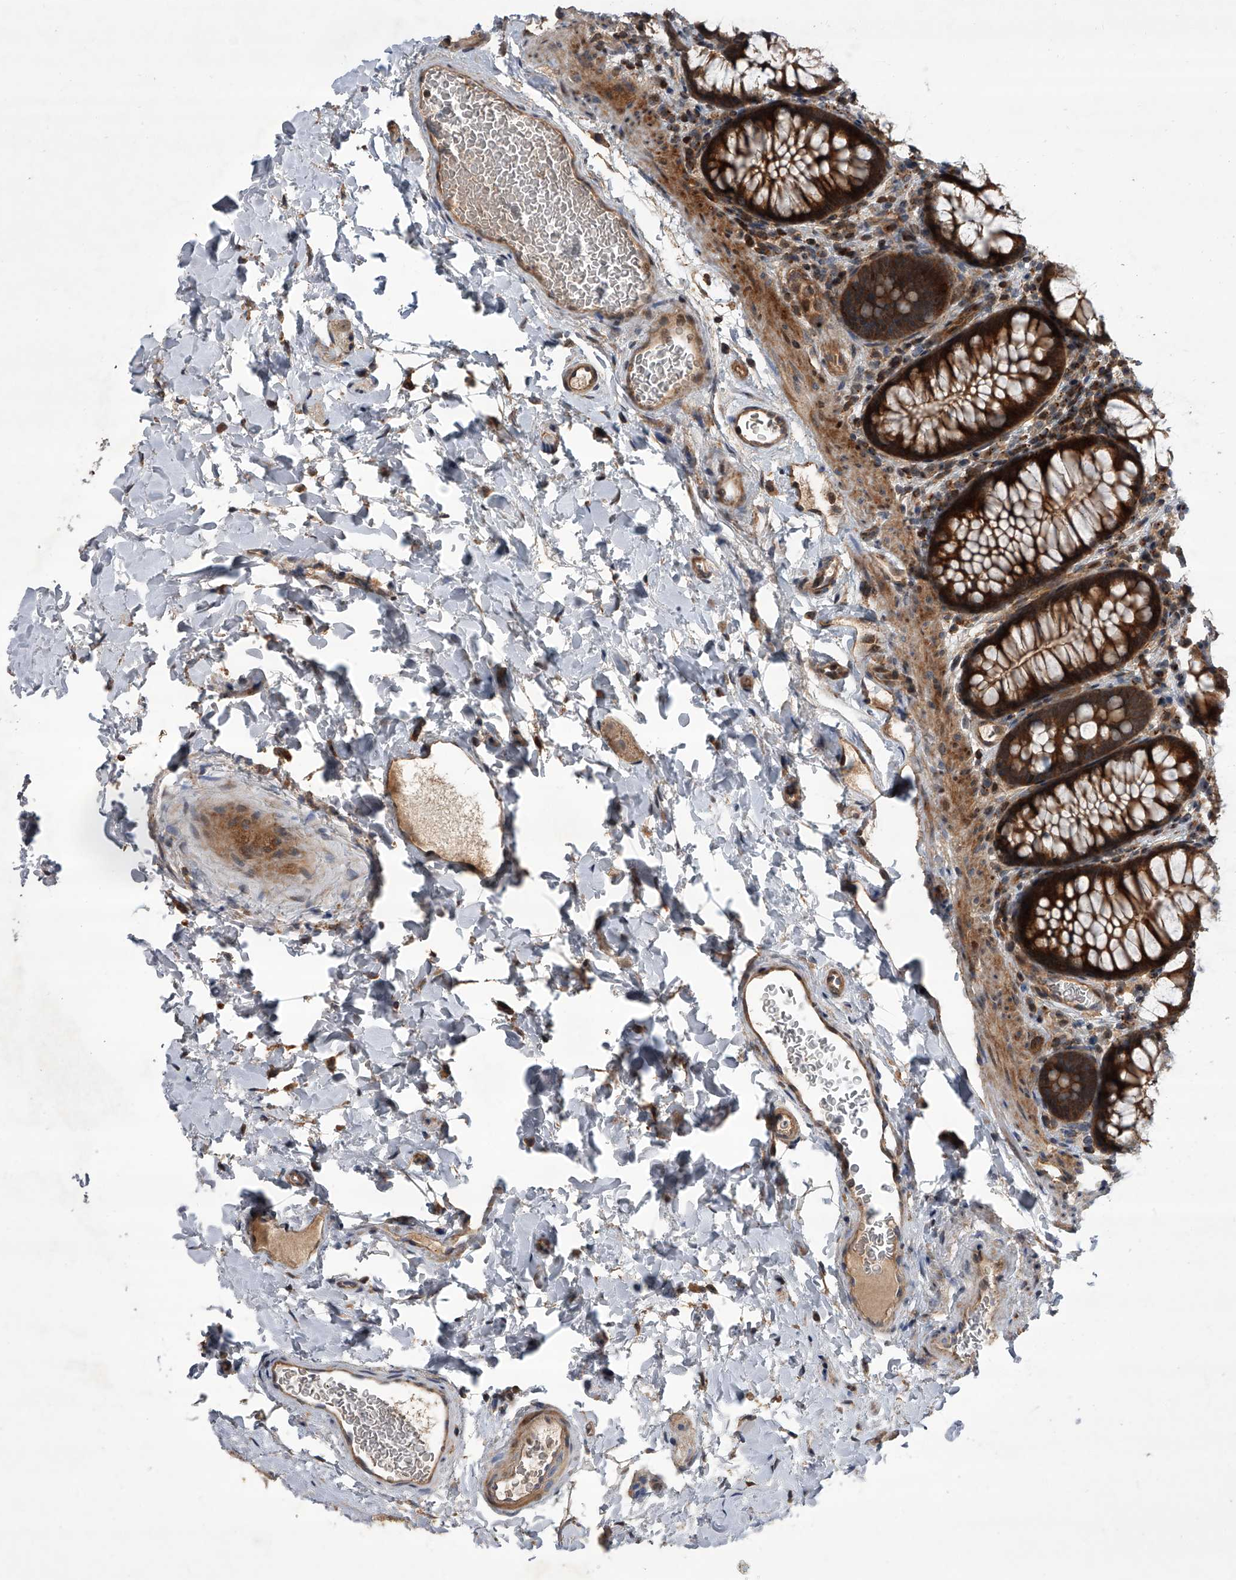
{"staining": {"intensity": "moderate", "quantity": ">75%", "location": "cytoplasmic/membranous"}, "tissue": "colon", "cell_type": "Endothelial cells", "image_type": "normal", "snomed": [{"axis": "morphology", "description": "Normal tissue, NOS"}, {"axis": "topography", "description": "Colon"}], "caption": "A photomicrograph of colon stained for a protein shows moderate cytoplasmic/membranous brown staining in endothelial cells. The protein is shown in brown color, while the nuclei are stained blue.", "gene": "USP47", "patient": {"sex": "female", "age": 62}}